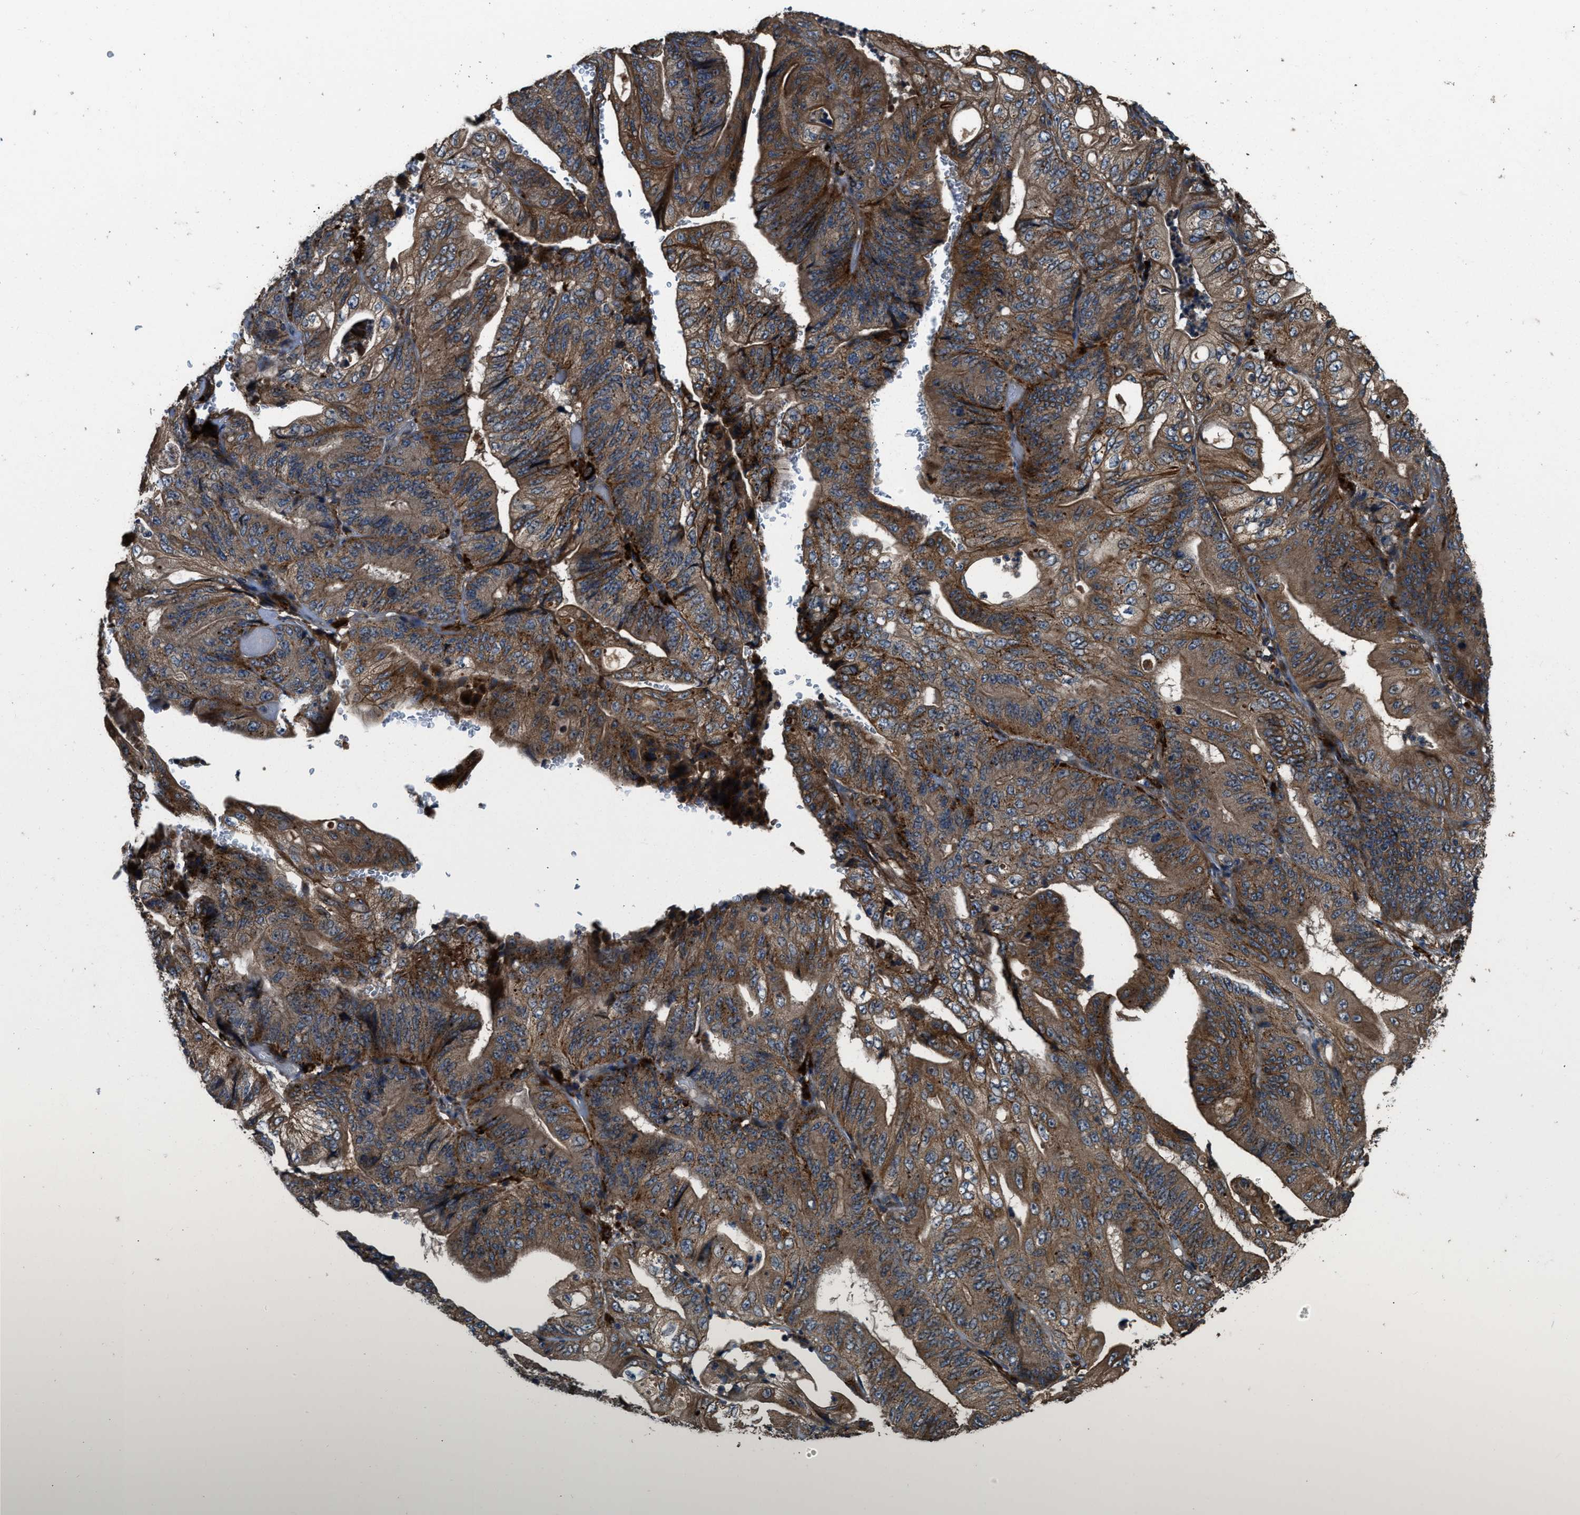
{"staining": {"intensity": "moderate", "quantity": ">75%", "location": "cytoplasmic/membranous"}, "tissue": "stomach cancer", "cell_type": "Tumor cells", "image_type": "cancer", "snomed": [{"axis": "morphology", "description": "Adenocarcinoma, NOS"}, {"axis": "topography", "description": "Stomach"}], "caption": "Immunohistochemical staining of human adenocarcinoma (stomach) reveals medium levels of moderate cytoplasmic/membranous expression in approximately >75% of tumor cells. (IHC, brightfield microscopy, high magnification).", "gene": "GGH", "patient": {"sex": "female", "age": 73}}